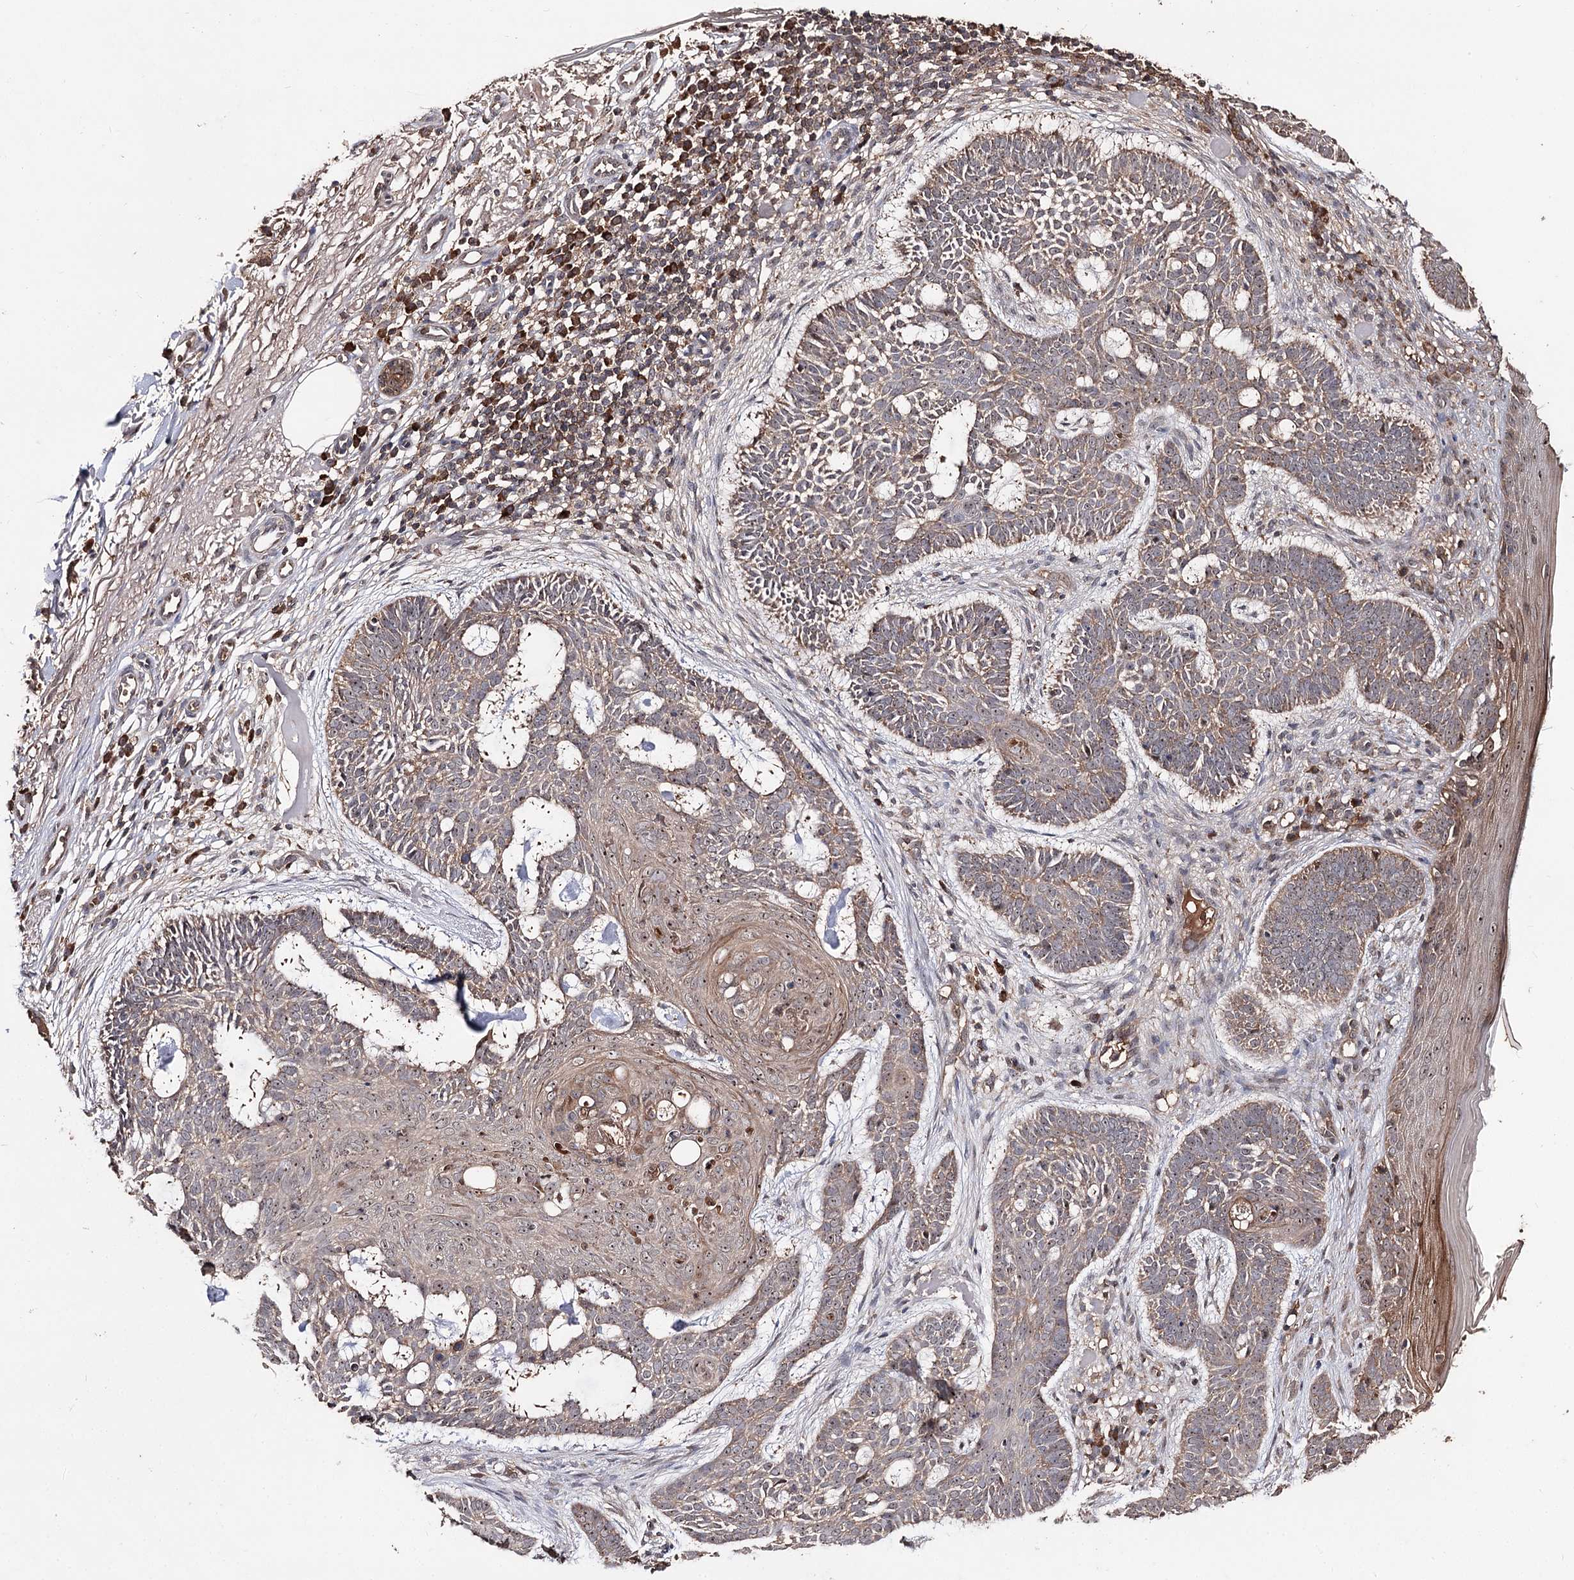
{"staining": {"intensity": "moderate", "quantity": ">75%", "location": "cytoplasmic/membranous,nuclear"}, "tissue": "skin cancer", "cell_type": "Tumor cells", "image_type": "cancer", "snomed": [{"axis": "morphology", "description": "Basal cell carcinoma"}, {"axis": "topography", "description": "Skin"}], "caption": "High-magnification brightfield microscopy of skin cancer (basal cell carcinoma) stained with DAB (3,3'-diaminobenzidine) (brown) and counterstained with hematoxylin (blue). tumor cells exhibit moderate cytoplasmic/membranous and nuclear staining is identified in approximately>75% of cells.", "gene": "FAM53B", "patient": {"sex": "male", "age": 85}}